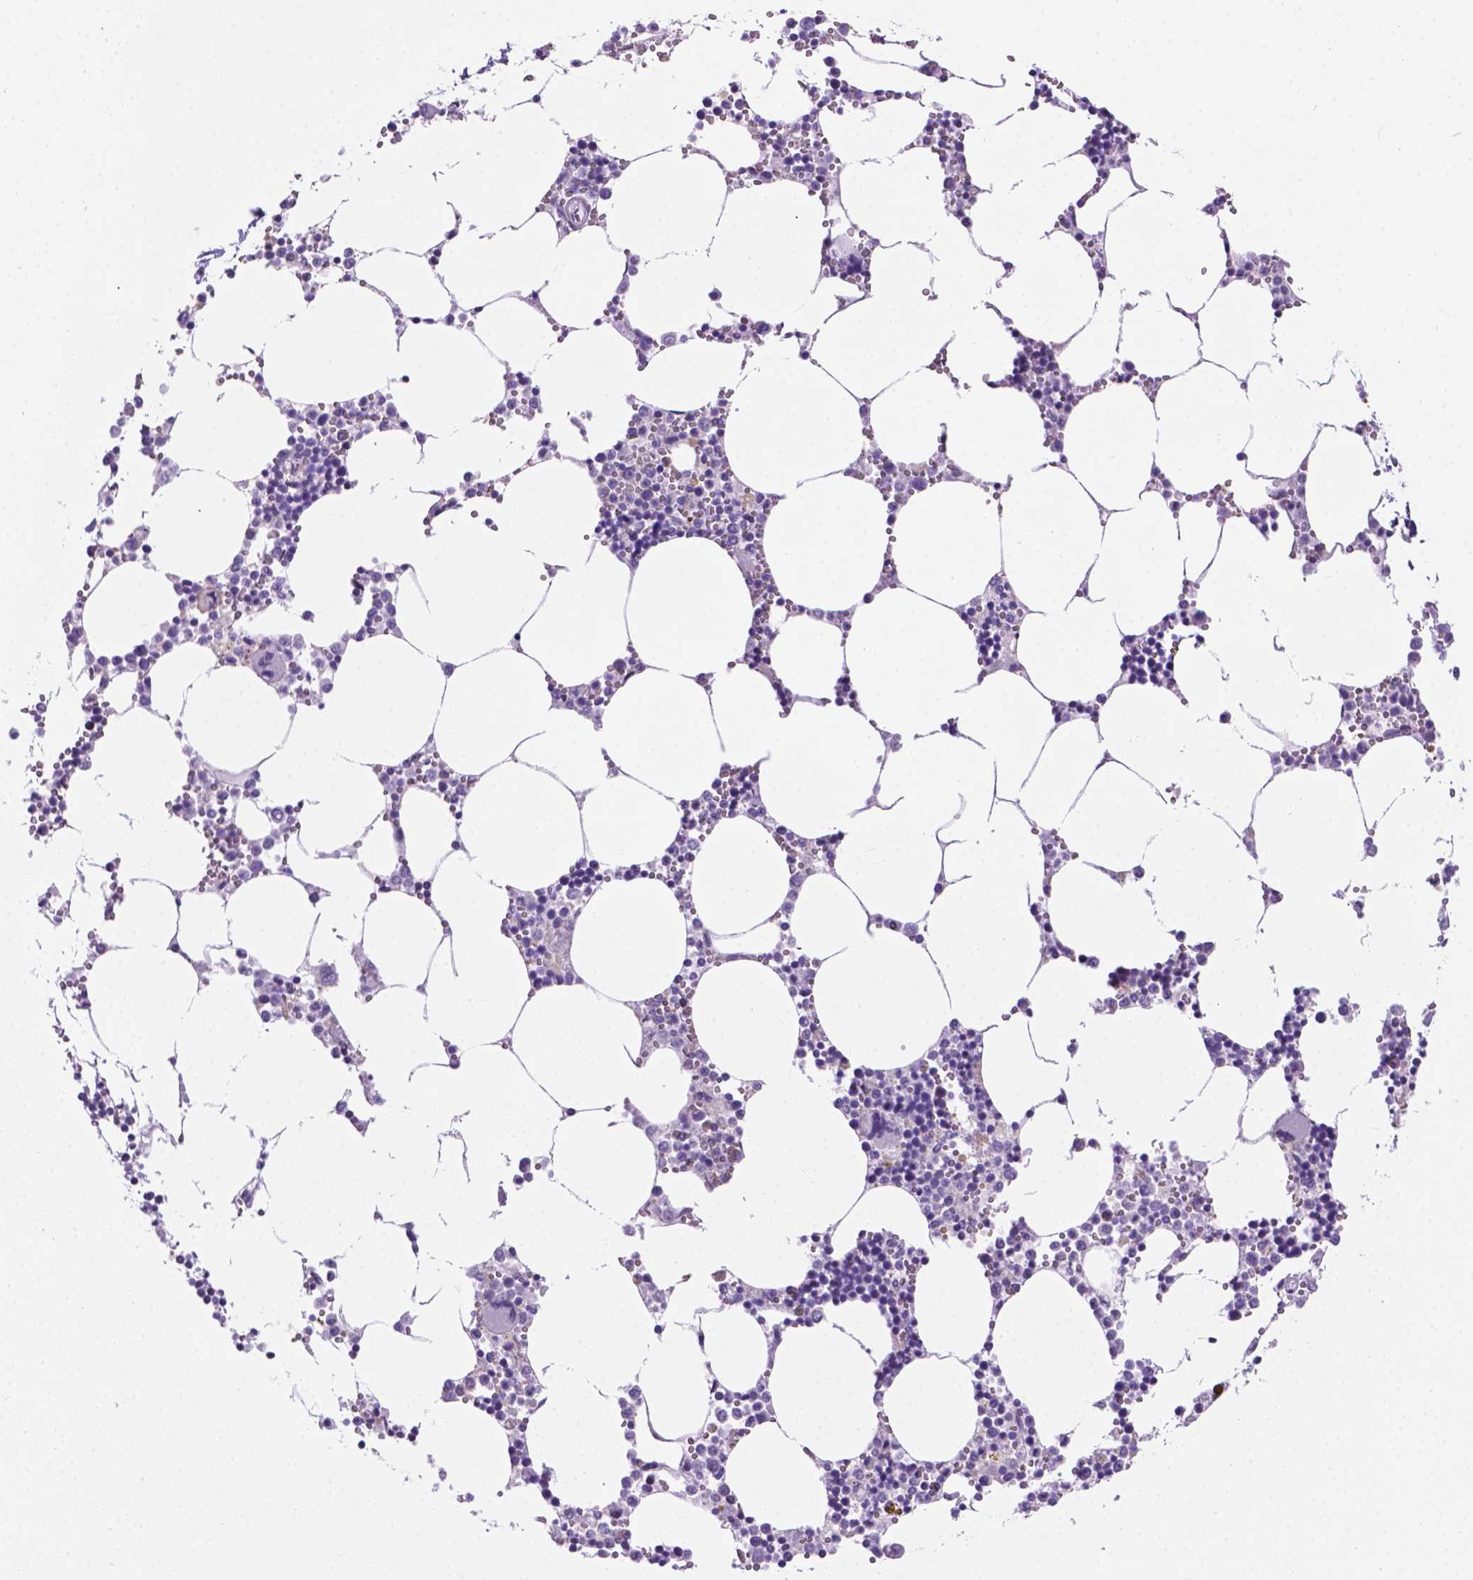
{"staining": {"intensity": "negative", "quantity": "none", "location": "none"}, "tissue": "bone marrow", "cell_type": "Hematopoietic cells", "image_type": "normal", "snomed": [{"axis": "morphology", "description": "Normal tissue, NOS"}, {"axis": "topography", "description": "Bone marrow"}], "caption": "IHC photomicrograph of normal human bone marrow stained for a protein (brown), which shows no positivity in hematopoietic cells. The staining was performed using DAB (3,3'-diaminobenzidine) to visualize the protein expression in brown, while the nuclei were stained in blue with hematoxylin (Magnification: 20x).", "gene": "TMEM210", "patient": {"sex": "male", "age": 54}}